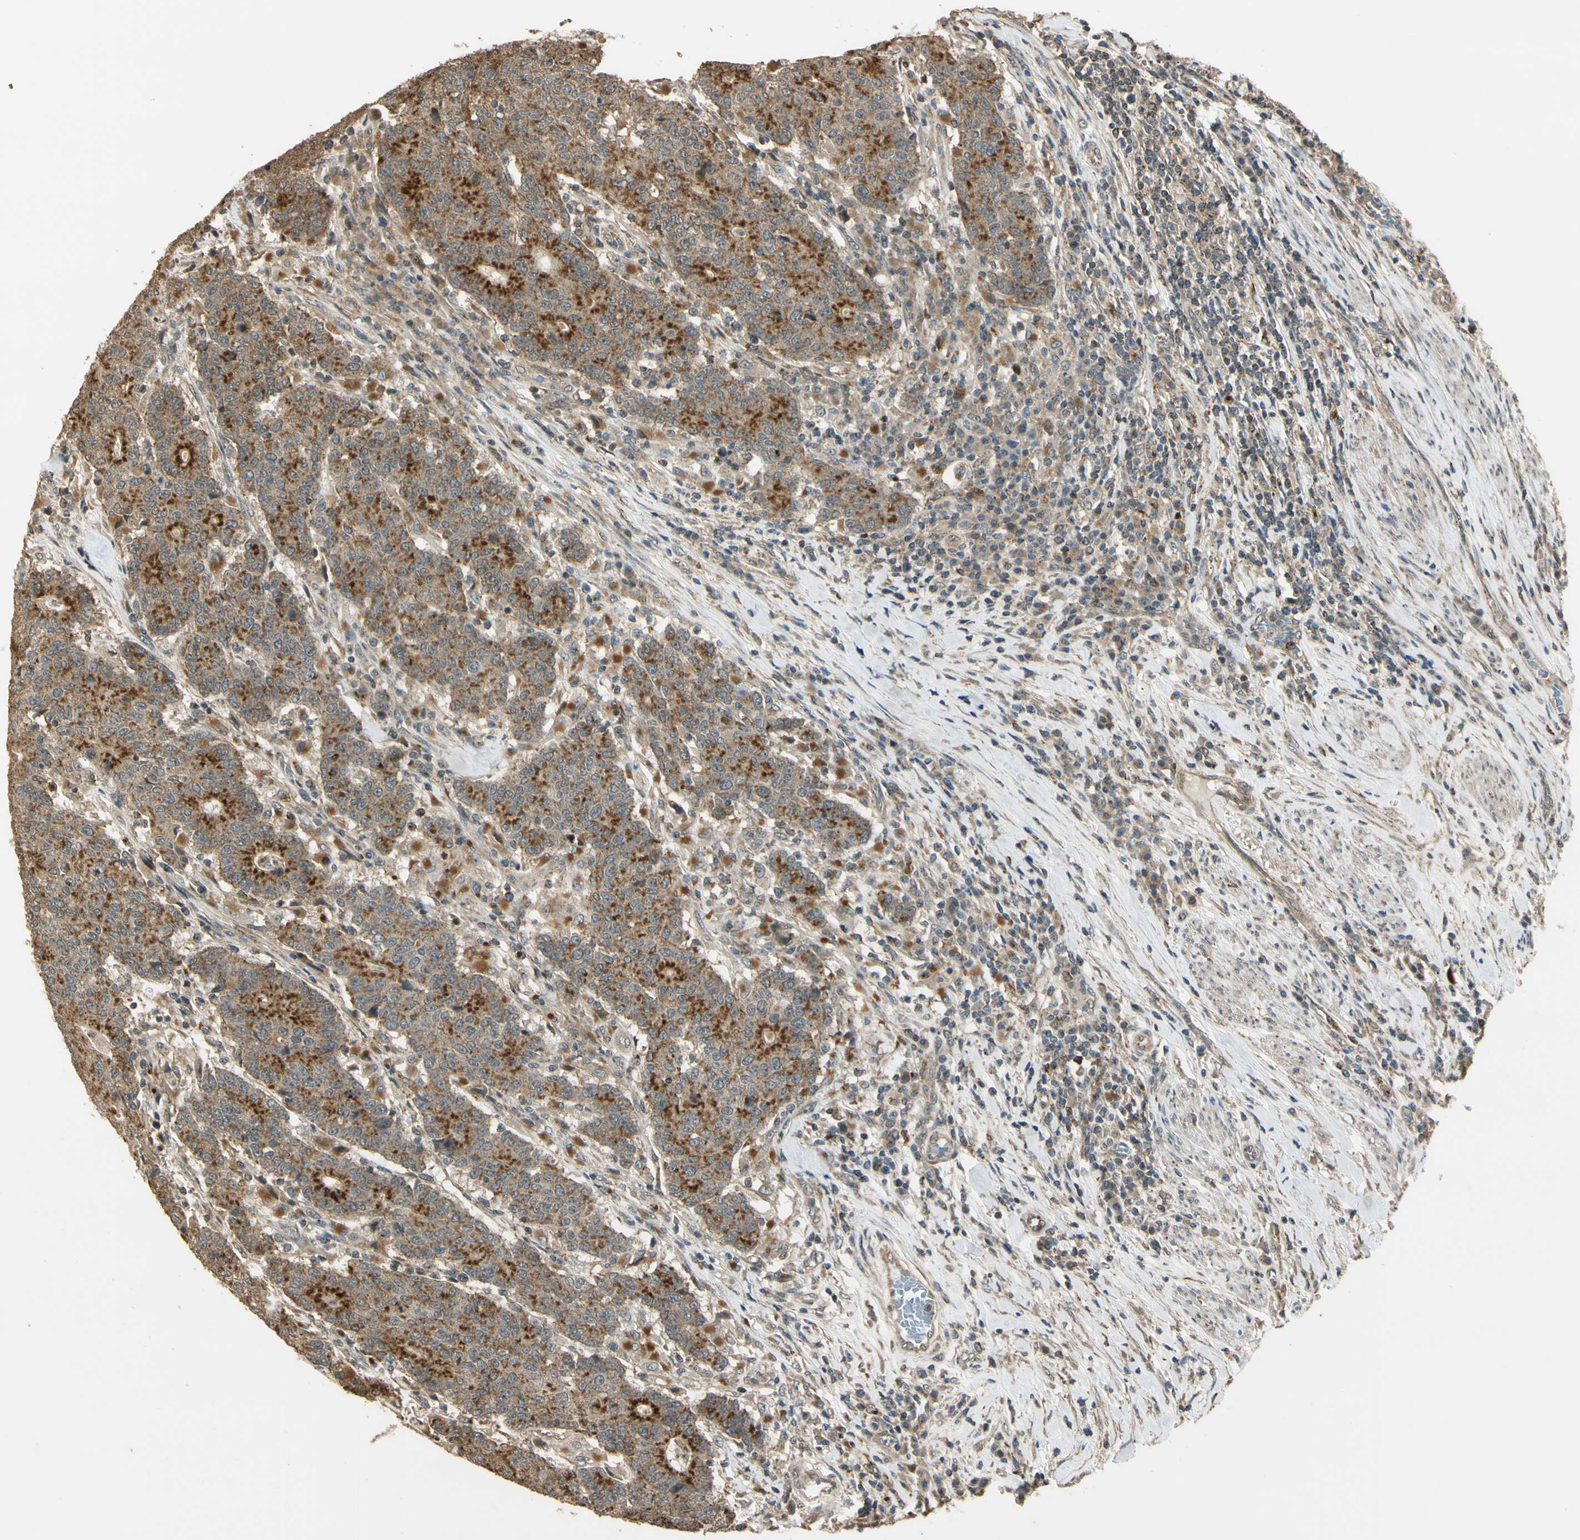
{"staining": {"intensity": "moderate", "quantity": ">75%", "location": "cytoplasmic/membranous"}, "tissue": "colorectal cancer", "cell_type": "Tumor cells", "image_type": "cancer", "snomed": [{"axis": "morphology", "description": "Normal tissue, NOS"}, {"axis": "morphology", "description": "Adenocarcinoma, NOS"}, {"axis": "topography", "description": "Colon"}], "caption": "Protein staining shows moderate cytoplasmic/membranous staining in approximately >75% of tumor cells in colorectal cancer (adenocarcinoma). Nuclei are stained in blue.", "gene": "LAMTOR1", "patient": {"sex": "female", "age": 75}}